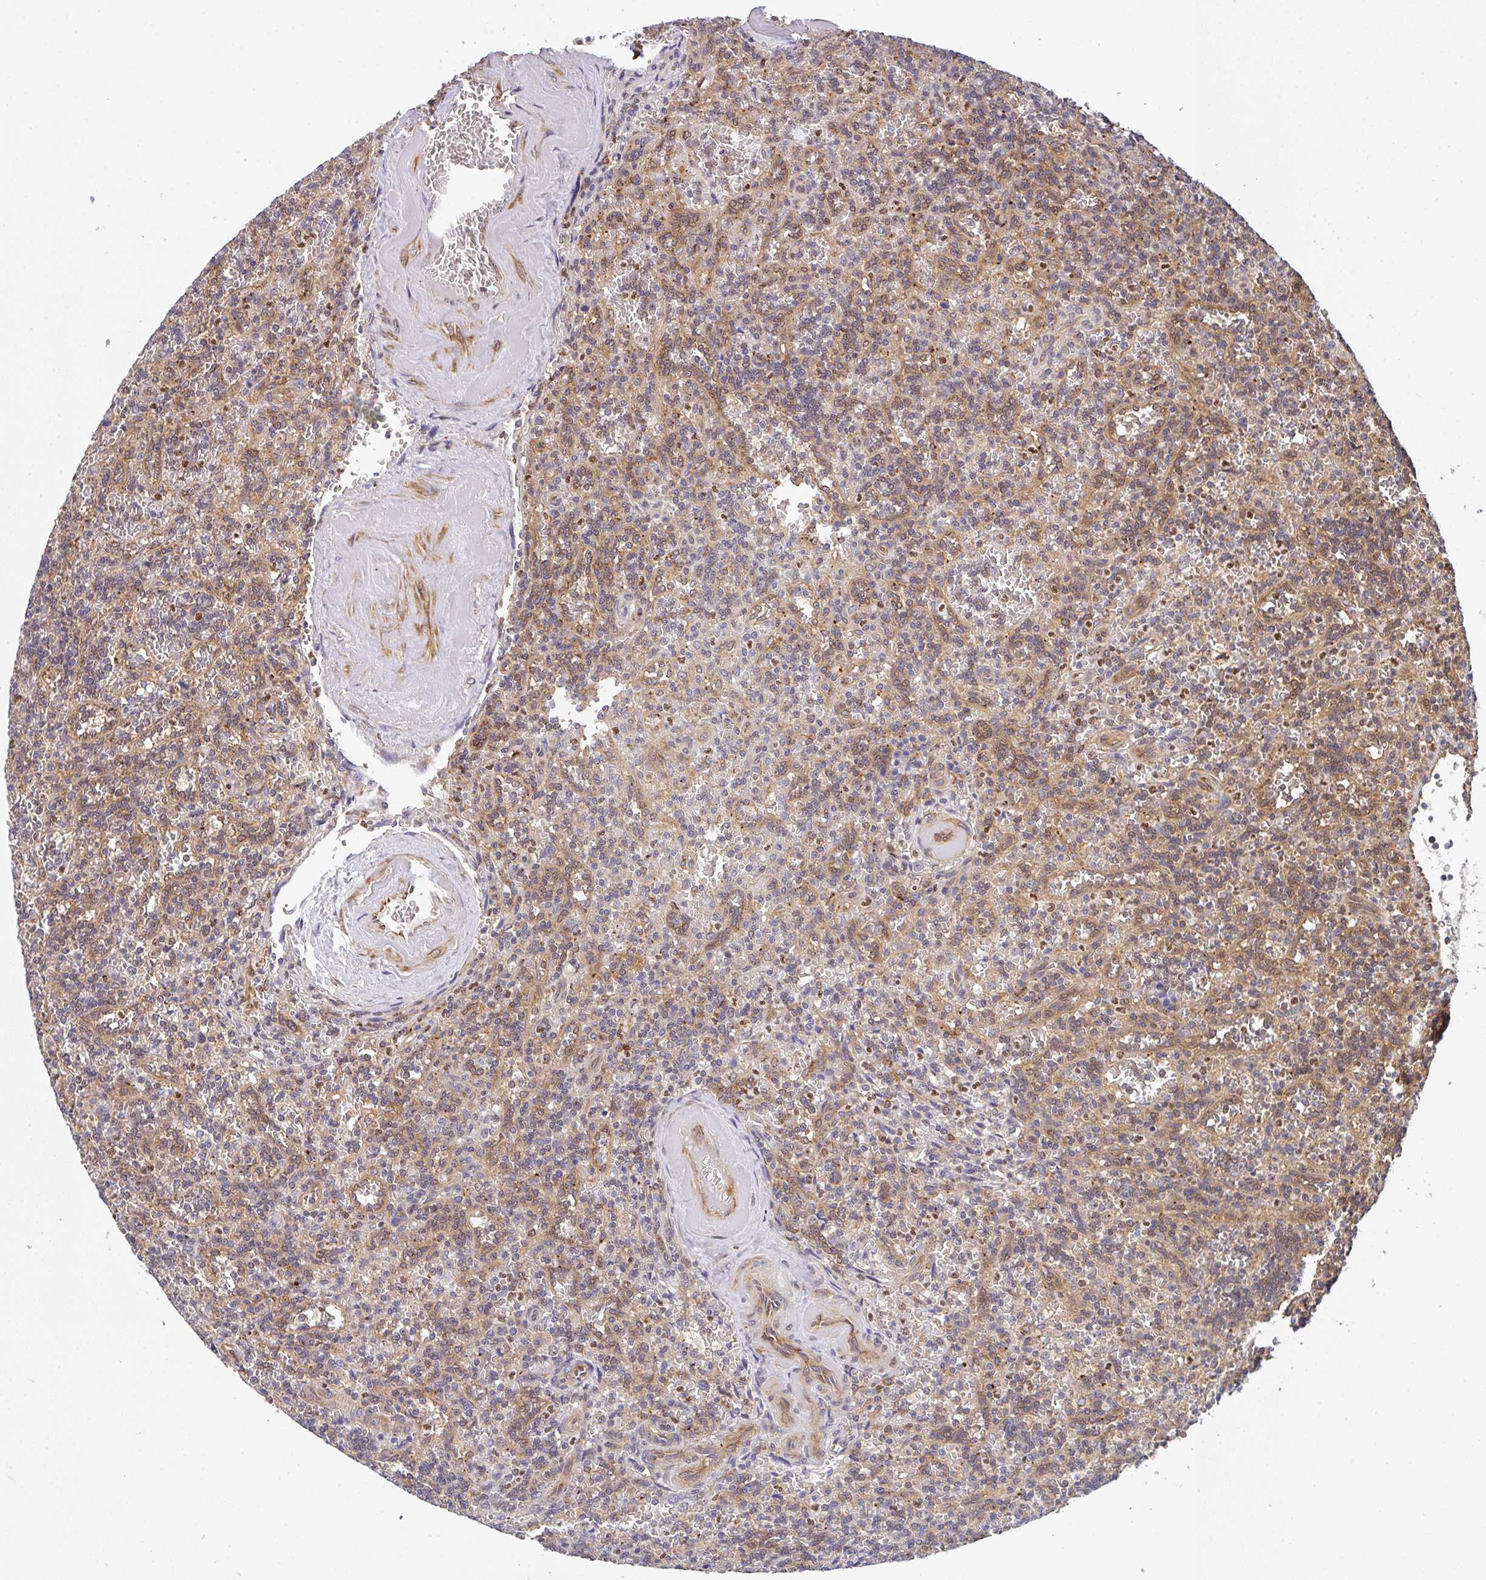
{"staining": {"intensity": "moderate", "quantity": "25%-75%", "location": "cytoplasmic/membranous"}, "tissue": "lymphoma", "cell_type": "Tumor cells", "image_type": "cancer", "snomed": [{"axis": "morphology", "description": "Malignant lymphoma, non-Hodgkin's type, Low grade"}, {"axis": "topography", "description": "Spleen"}], "caption": "DAB (3,3'-diaminobenzidine) immunohistochemical staining of lymphoma reveals moderate cytoplasmic/membranous protein staining in about 25%-75% of tumor cells. The staining is performed using DAB brown chromogen to label protein expression. The nuclei are counter-stained blue using hematoxylin.", "gene": "SIMC1", "patient": {"sex": "male", "age": 73}}